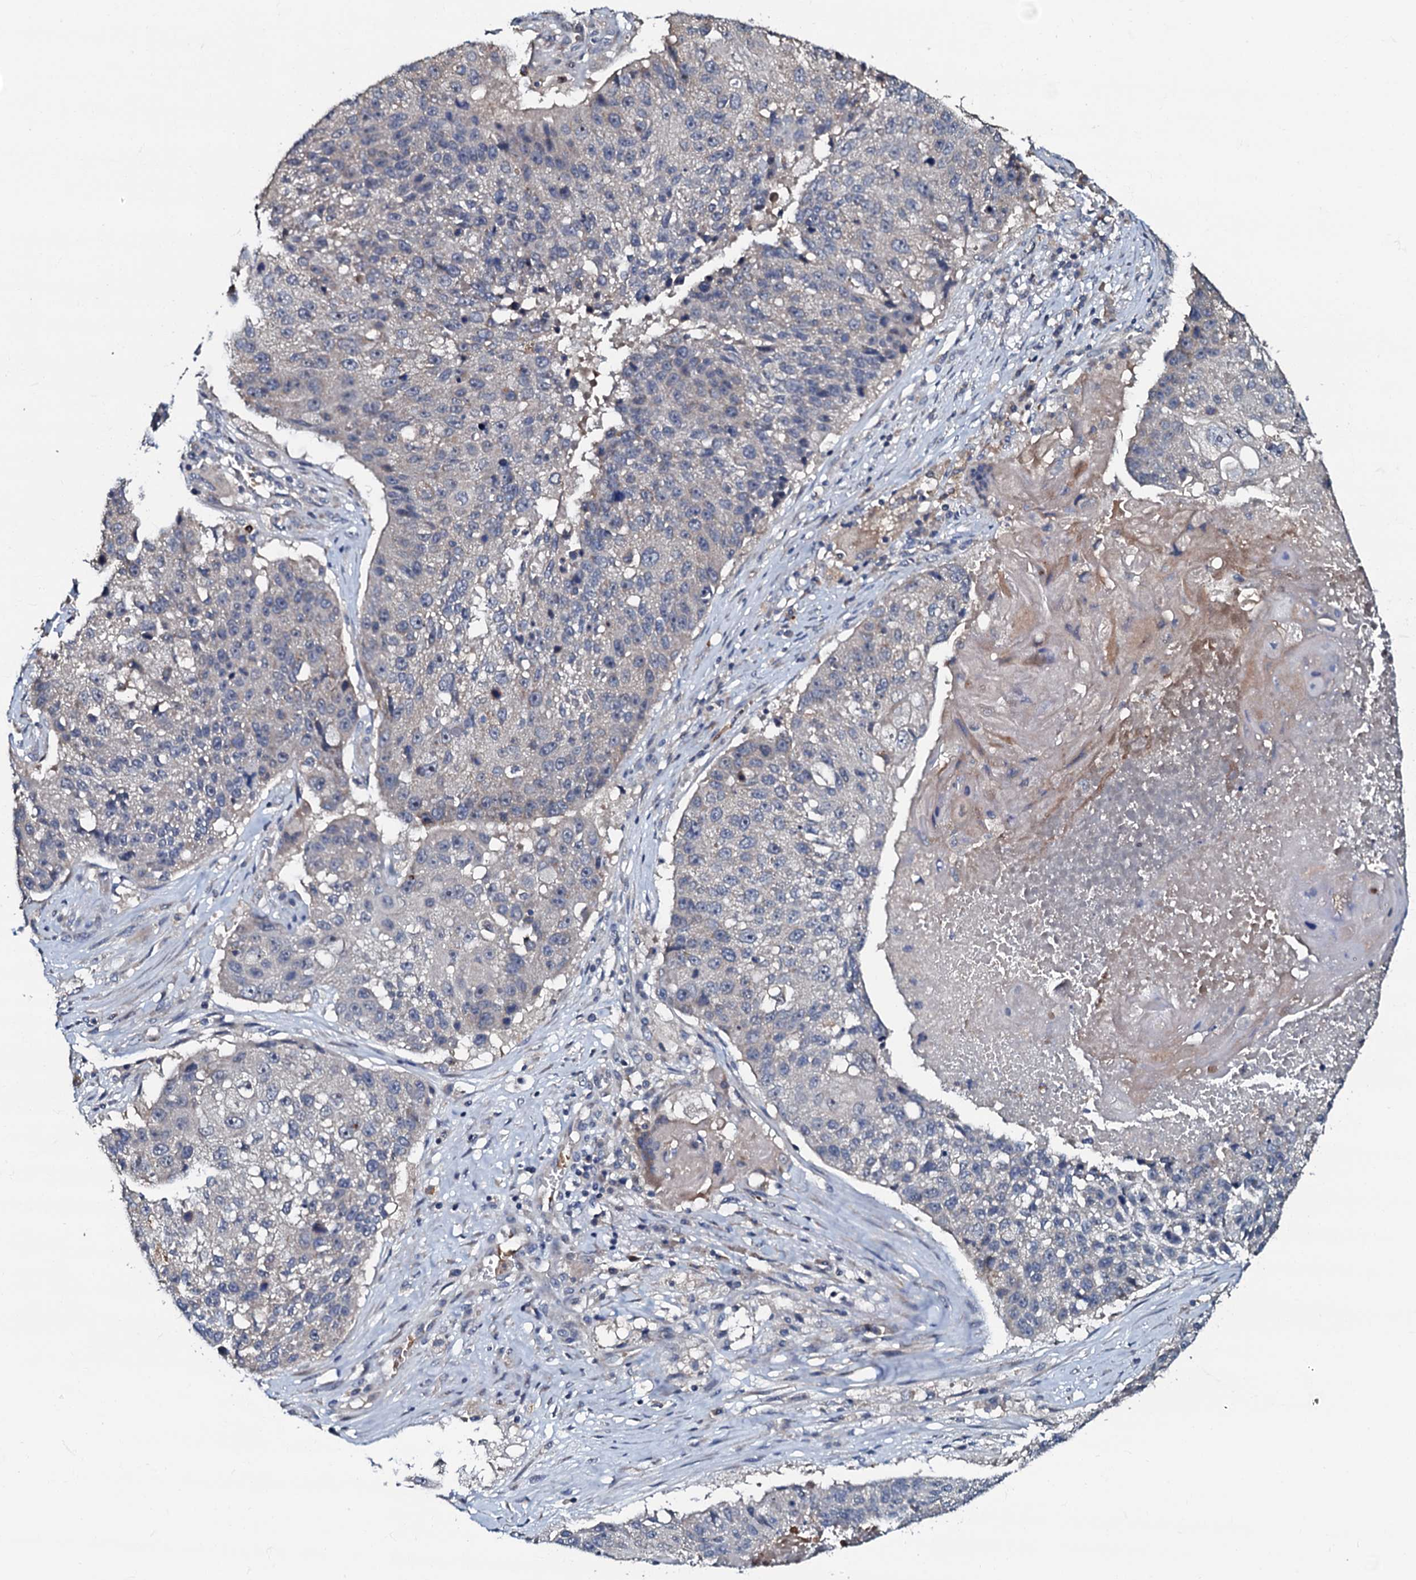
{"staining": {"intensity": "negative", "quantity": "none", "location": "none"}, "tissue": "lung cancer", "cell_type": "Tumor cells", "image_type": "cancer", "snomed": [{"axis": "morphology", "description": "Squamous cell carcinoma, NOS"}, {"axis": "topography", "description": "Lung"}], "caption": "Histopathology image shows no significant protein positivity in tumor cells of lung cancer.", "gene": "CPNE2", "patient": {"sex": "male", "age": 61}}